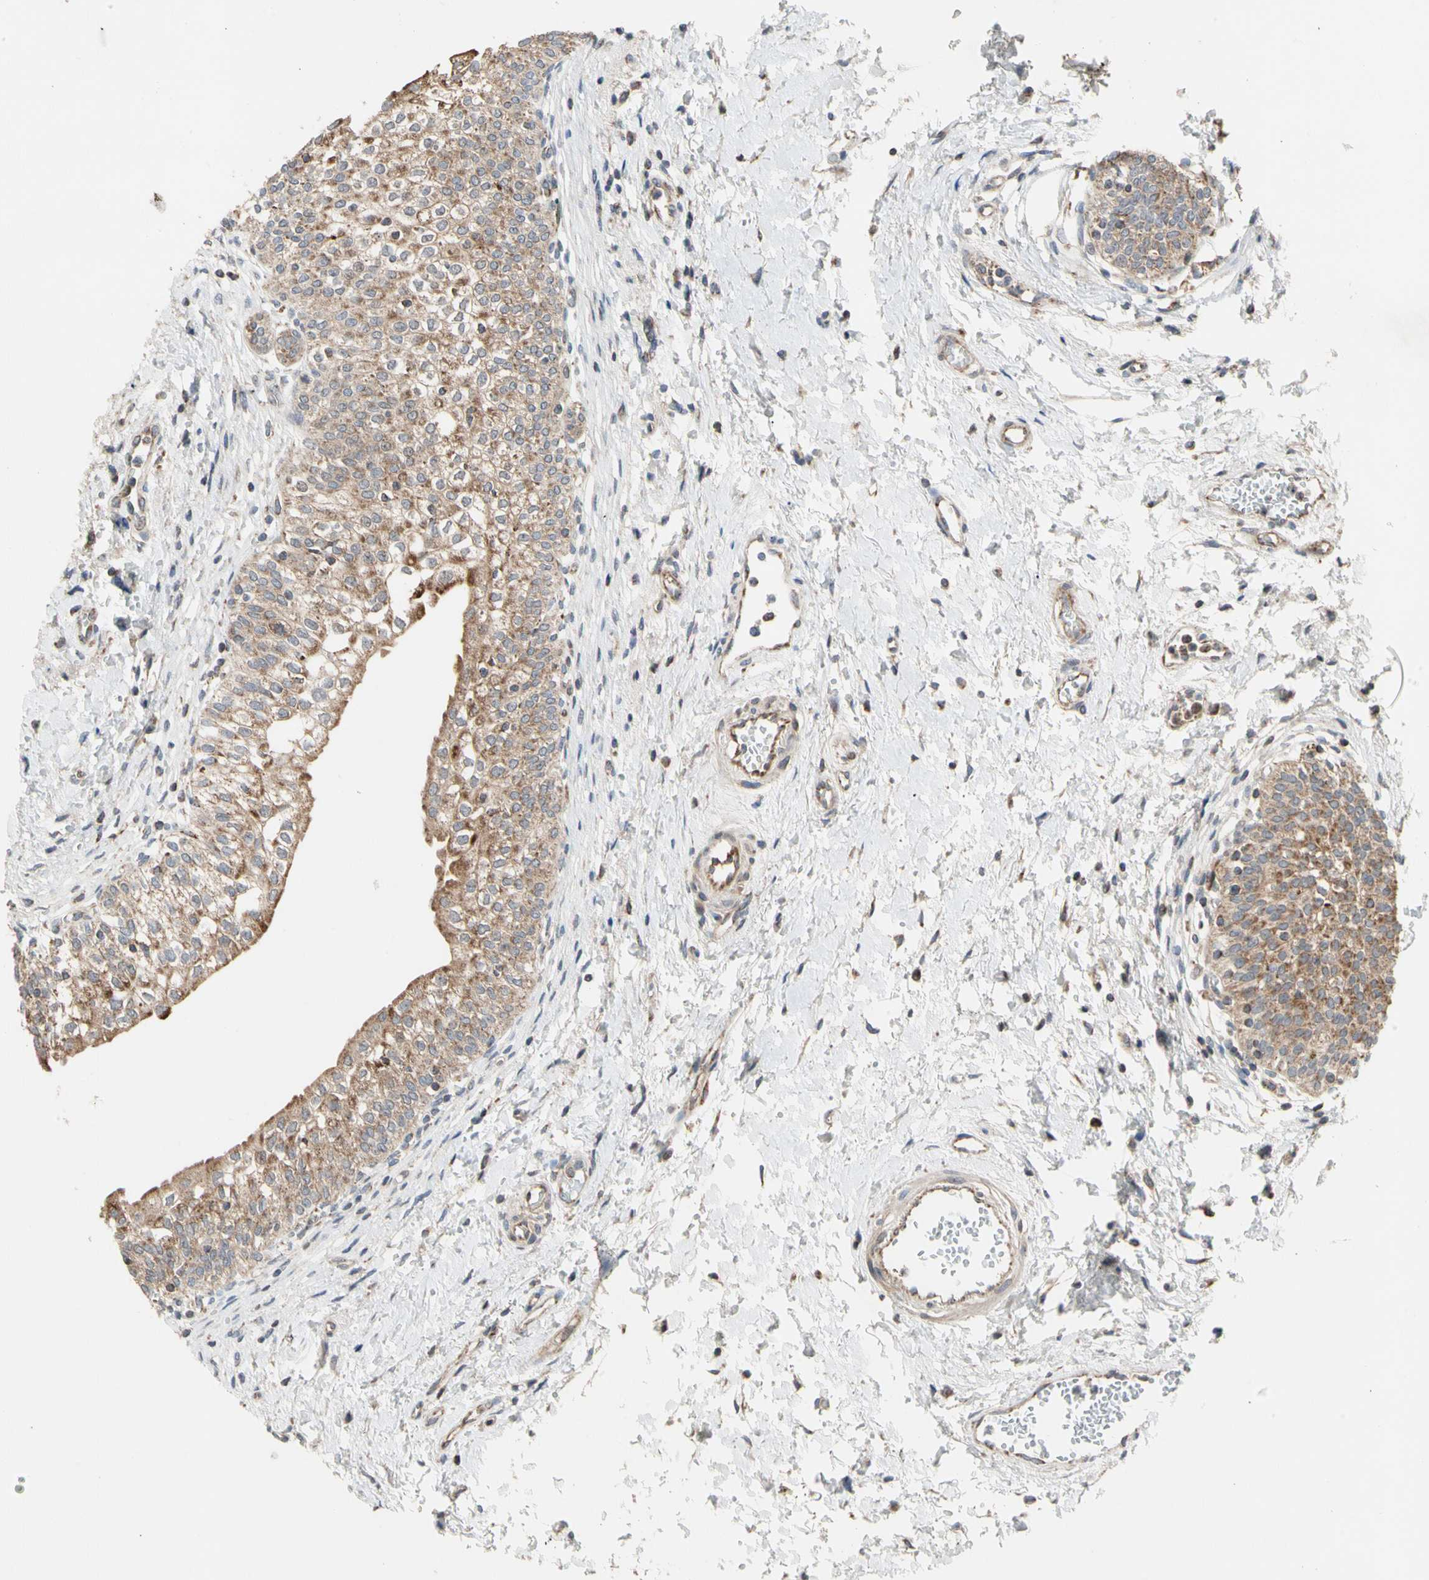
{"staining": {"intensity": "strong", "quantity": ">75%", "location": "cytoplasmic/membranous"}, "tissue": "urinary bladder", "cell_type": "Urothelial cells", "image_type": "normal", "snomed": [{"axis": "morphology", "description": "Normal tissue, NOS"}, {"axis": "topography", "description": "Urinary bladder"}], "caption": "Urinary bladder stained with a brown dye demonstrates strong cytoplasmic/membranous positive positivity in approximately >75% of urothelial cells.", "gene": "GPD2", "patient": {"sex": "male", "age": 55}}